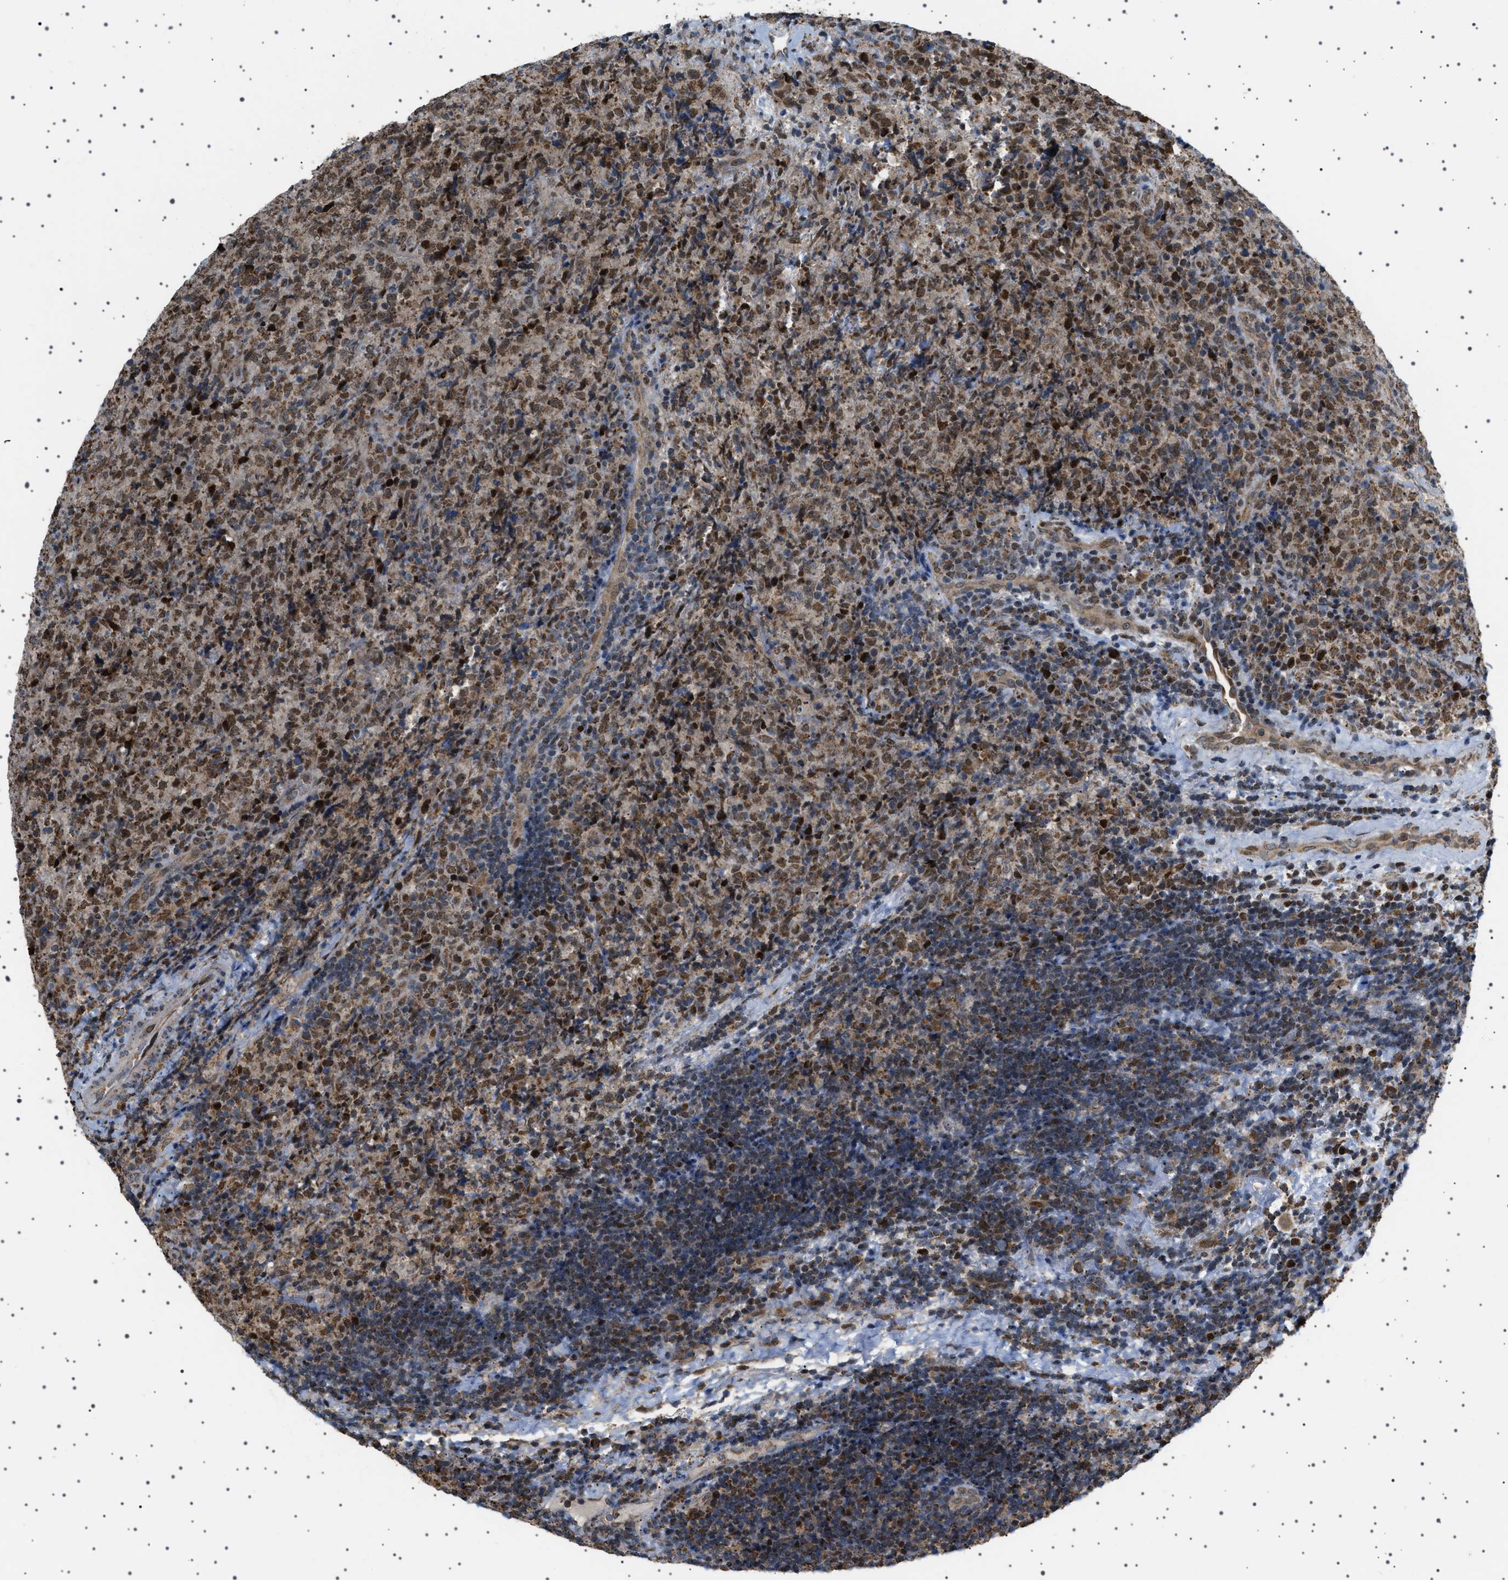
{"staining": {"intensity": "strong", "quantity": ">75%", "location": "cytoplasmic/membranous,nuclear"}, "tissue": "lymphoma", "cell_type": "Tumor cells", "image_type": "cancer", "snomed": [{"axis": "morphology", "description": "Malignant lymphoma, non-Hodgkin's type, High grade"}, {"axis": "topography", "description": "Tonsil"}], "caption": "Immunohistochemical staining of malignant lymphoma, non-Hodgkin's type (high-grade) reveals high levels of strong cytoplasmic/membranous and nuclear staining in about >75% of tumor cells. The protein of interest is stained brown, and the nuclei are stained in blue (DAB IHC with brightfield microscopy, high magnification).", "gene": "MELK", "patient": {"sex": "female", "age": 36}}